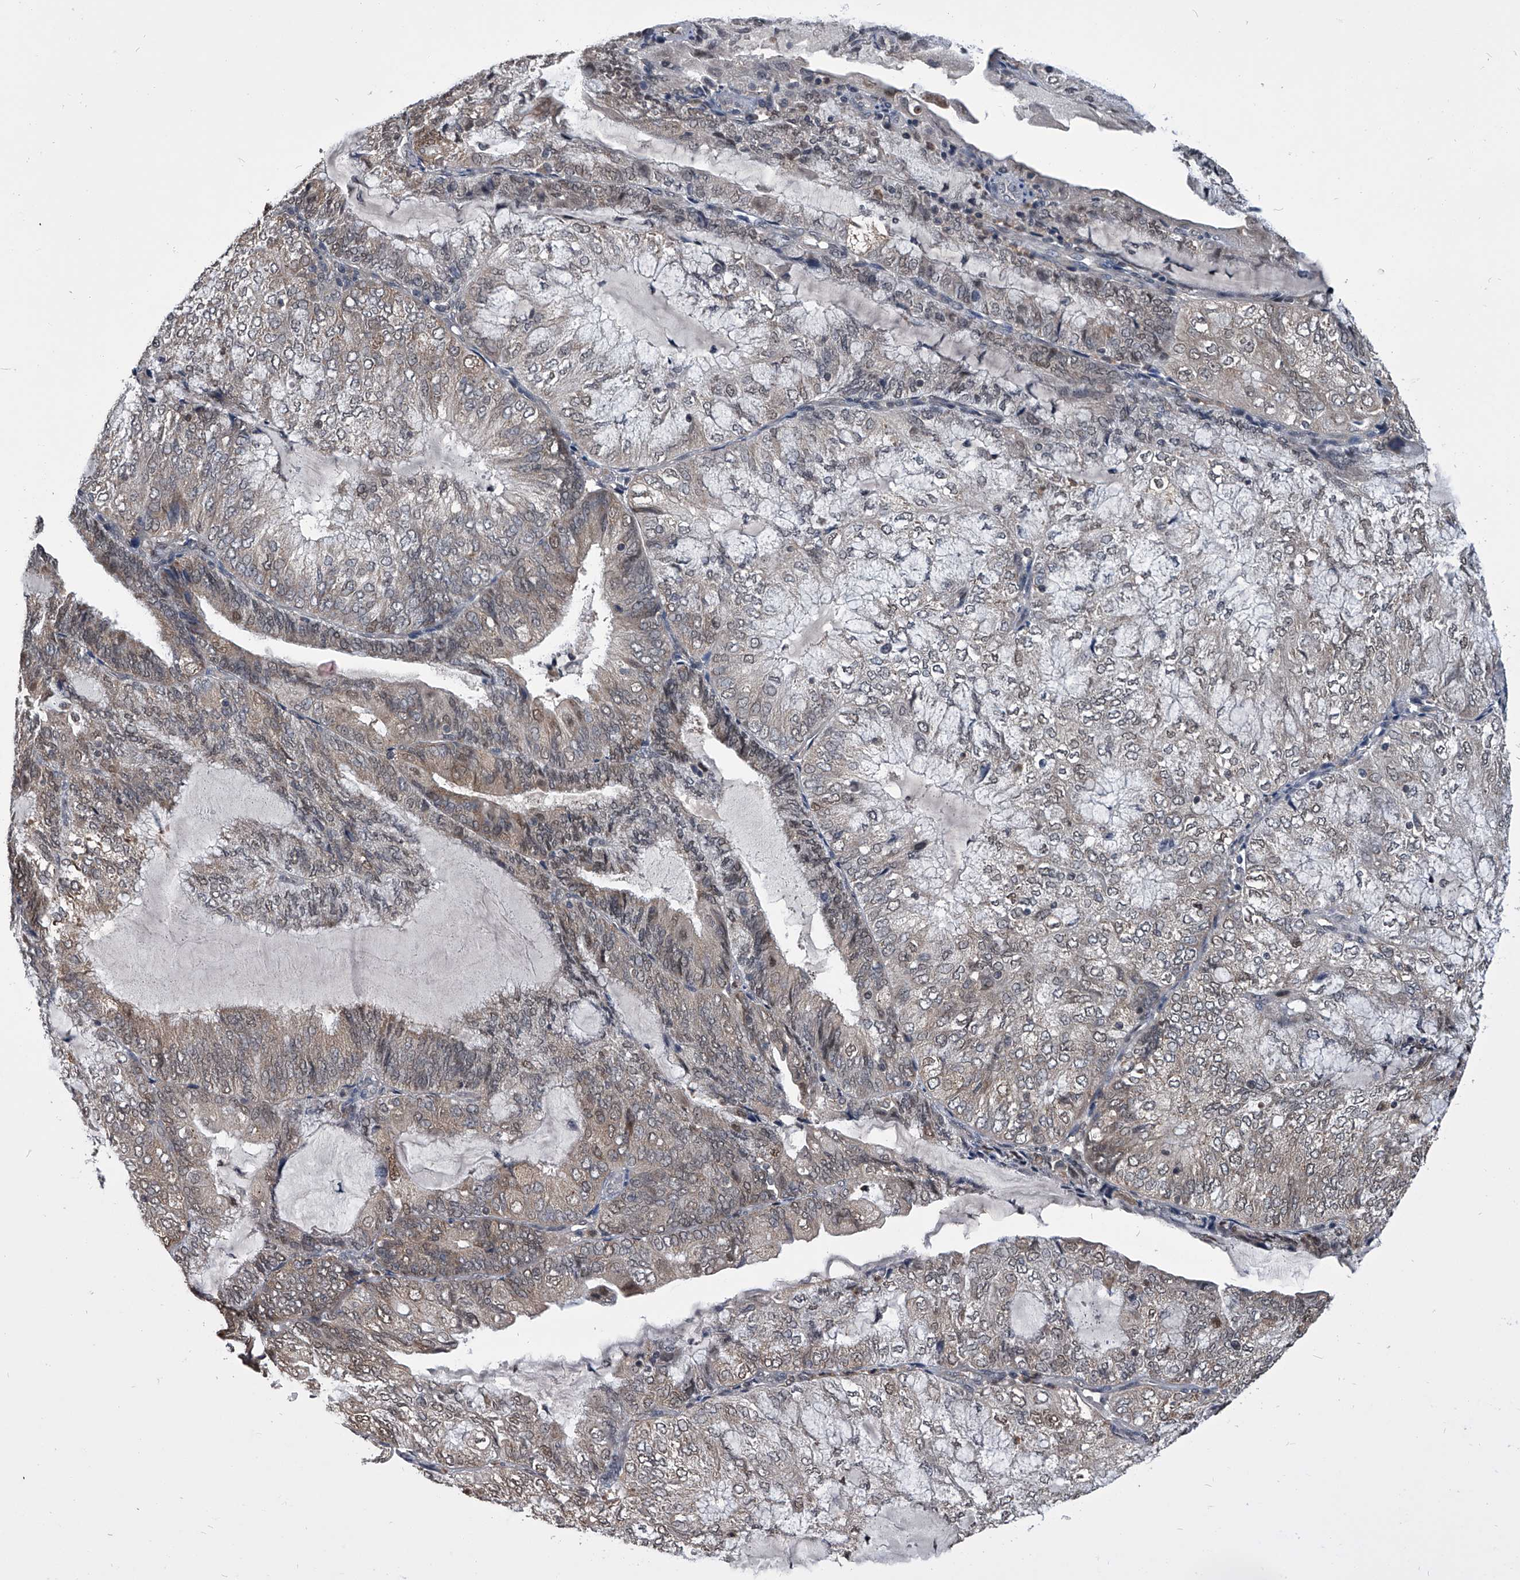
{"staining": {"intensity": "moderate", "quantity": ">75%", "location": "cytoplasmic/membranous,nuclear"}, "tissue": "endometrial cancer", "cell_type": "Tumor cells", "image_type": "cancer", "snomed": [{"axis": "morphology", "description": "Adenocarcinoma, NOS"}, {"axis": "topography", "description": "Endometrium"}], "caption": "Protein staining exhibits moderate cytoplasmic/membranous and nuclear expression in approximately >75% of tumor cells in endometrial cancer (adenocarcinoma).", "gene": "TSNAX", "patient": {"sex": "female", "age": 81}}